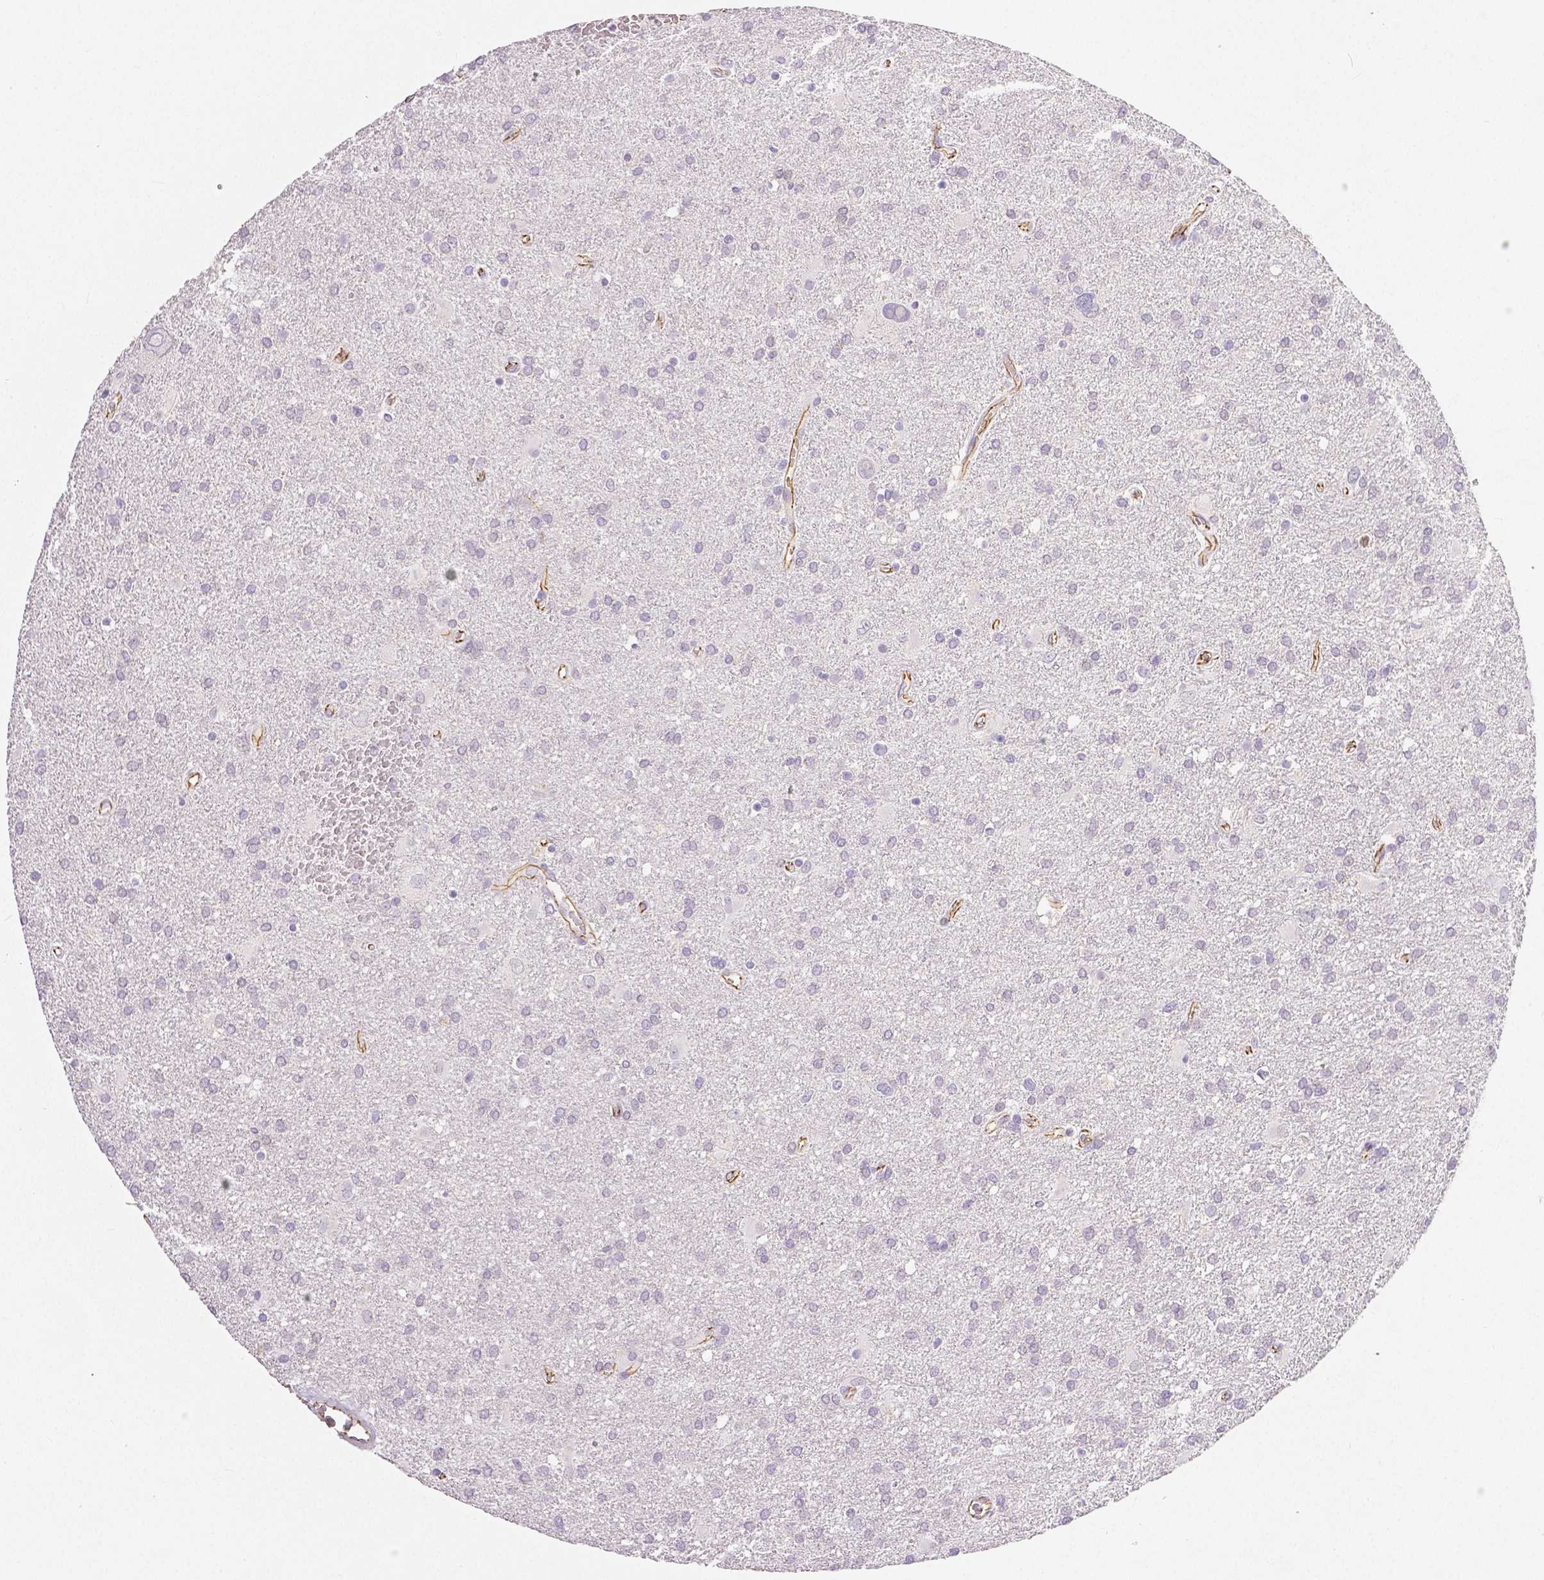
{"staining": {"intensity": "negative", "quantity": "none", "location": "none"}, "tissue": "glioma", "cell_type": "Tumor cells", "image_type": "cancer", "snomed": [{"axis": "morphology", "description": "Glioma, malignant, Low grade"}, {"axis": "topography", "description": "Brain"}], "caption": "There is no significant staining in tumor cells of malignant low-grade glioma.", "gene": "OCLN", "patient": {"sex": "male", "age": 66}}